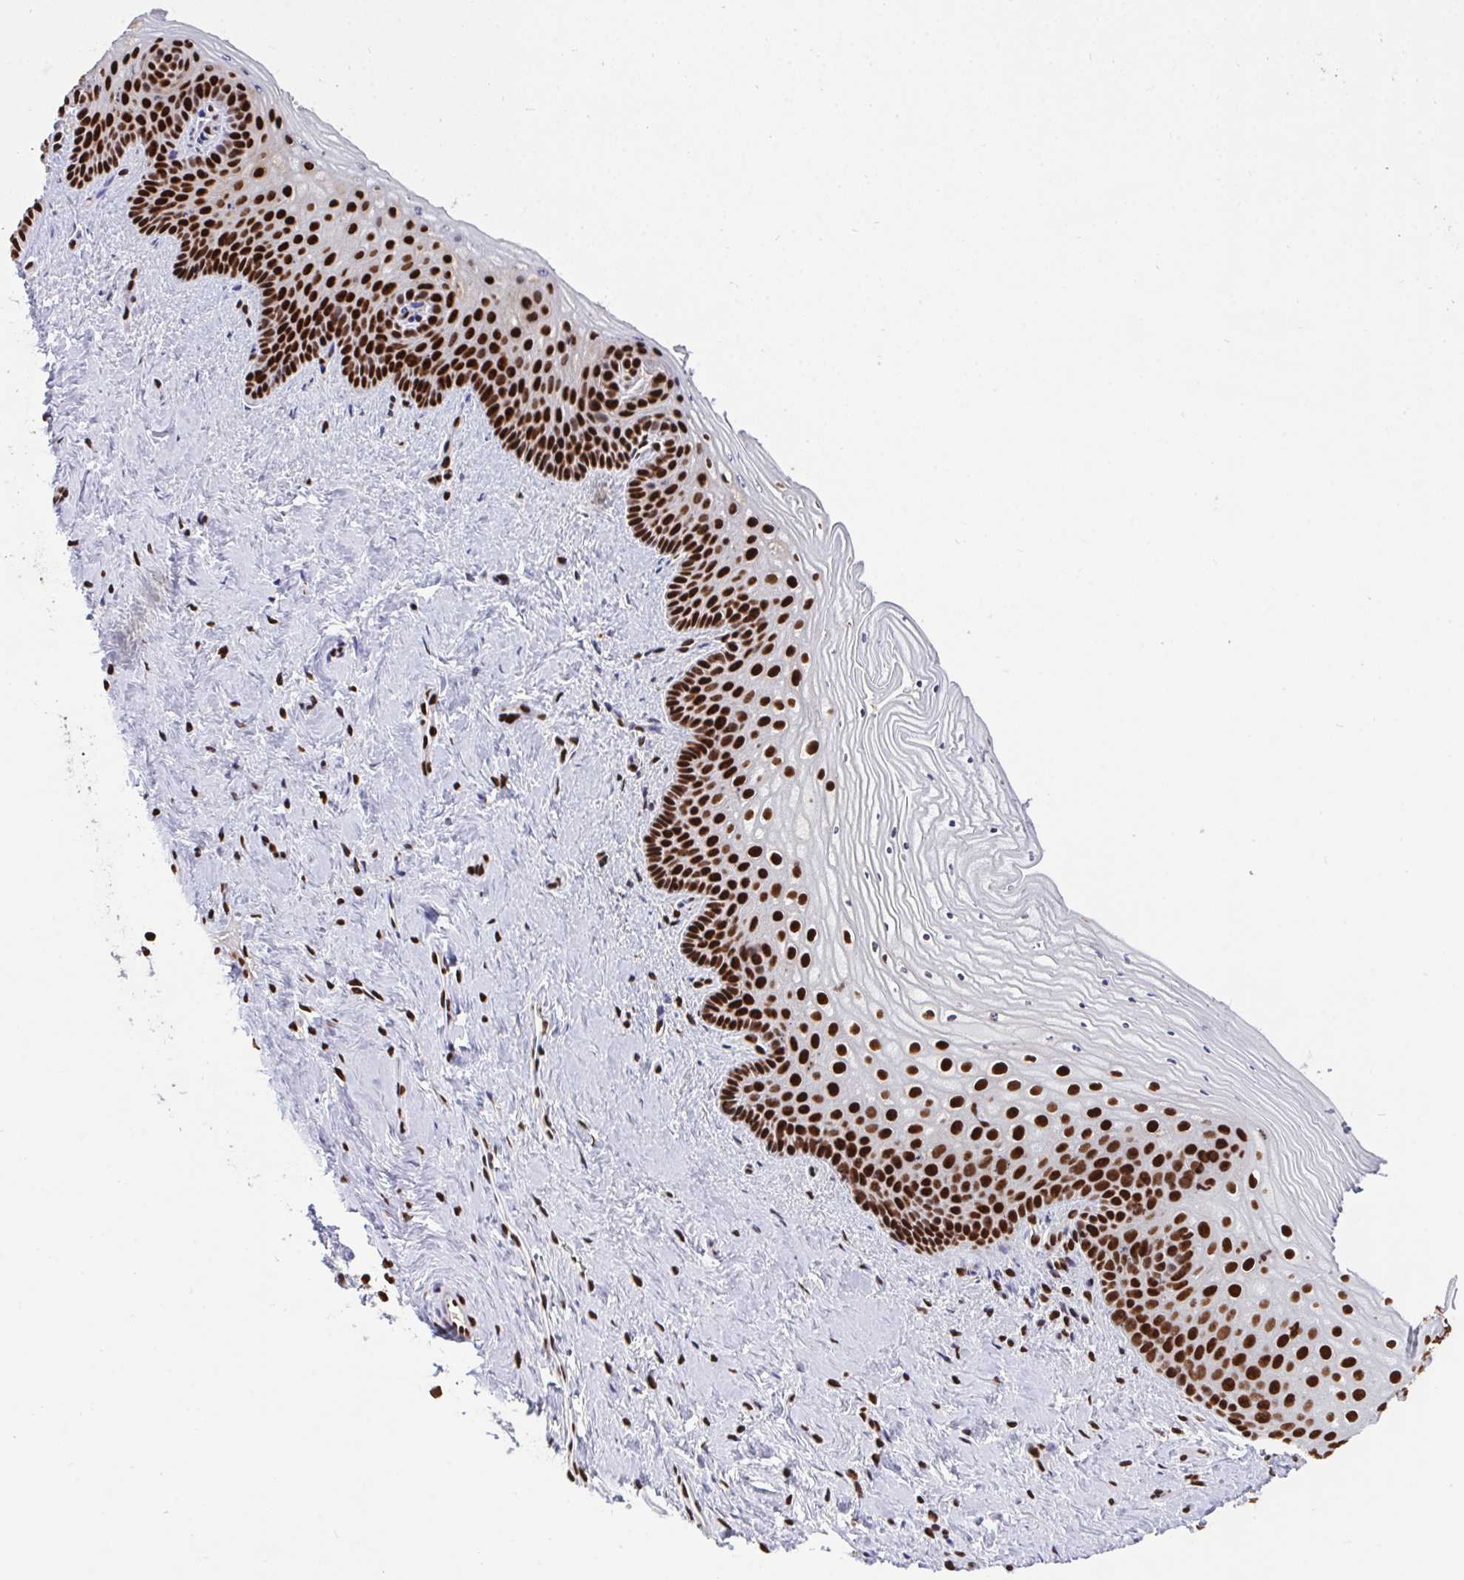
{"staining": {"intensity": "strong", "quantity": ">75%", "location": "nuclear"}, "tissue": "vagina", "cell_type": "Squamous epithelial cells", "image_type": "normal", "snomed": [{"axis": "morphology", "description": "Normal tissue, NOS"}, {"axis": "topography", "description": "Vagina"}], "caption": "Vagina stained with immunohistochemistry (IHC) reveals strong nuclear staining in approximately >75% of squamous epithelial cells. The staining was performed using DAB (3,3'-diaminobenzidine) to visualize the protein expression in brown, while the nuclei were stained in blue with hematoxylin (Magnification: 20x).", "gene": "ENSG00000268083", "patient": {"sex": "female", "age": 45}}